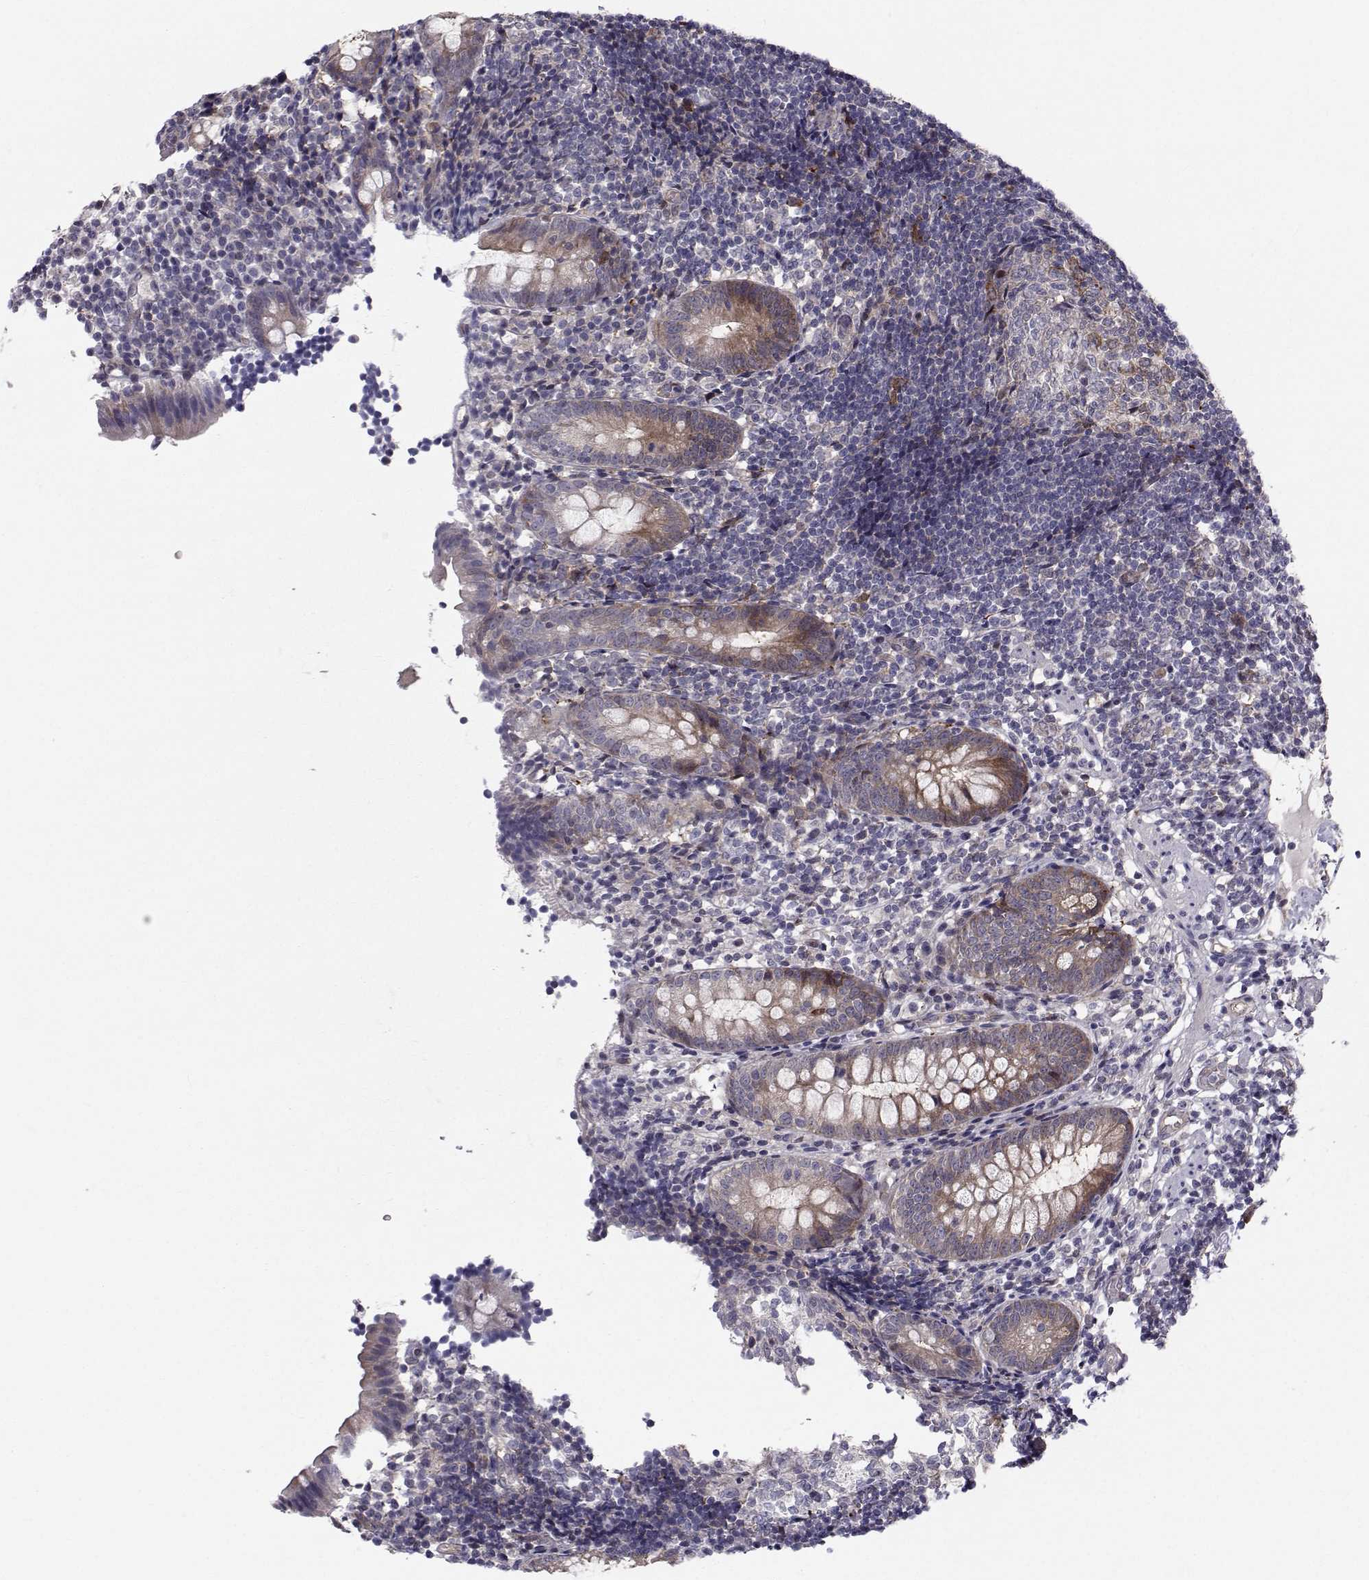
{"staining": {"intensity": "strong", "quantity": "<25%", "location": "cytoplasmic/membranous"}, "tissue": "appendix", "cell_type": "Glandular cells", "image_type": "normal", "snomed": [{"axis": "morphology", "description": "Normal tissue, NOS"}, {"axis": "topography", "description": "Appendix"}], "caption": "IHC of normal human appendix displays medium levels of strong cytoplasmic/membranous expression in approximately <25% of glandular cells. The staining was performed using DAB to visualize the protein expression in brown, while the nuclei were stained in blue with hematoxylin (Magnification: 20x).", "gene": "HSP90AB1", "patient": {"sex": "female", "age": 40}}